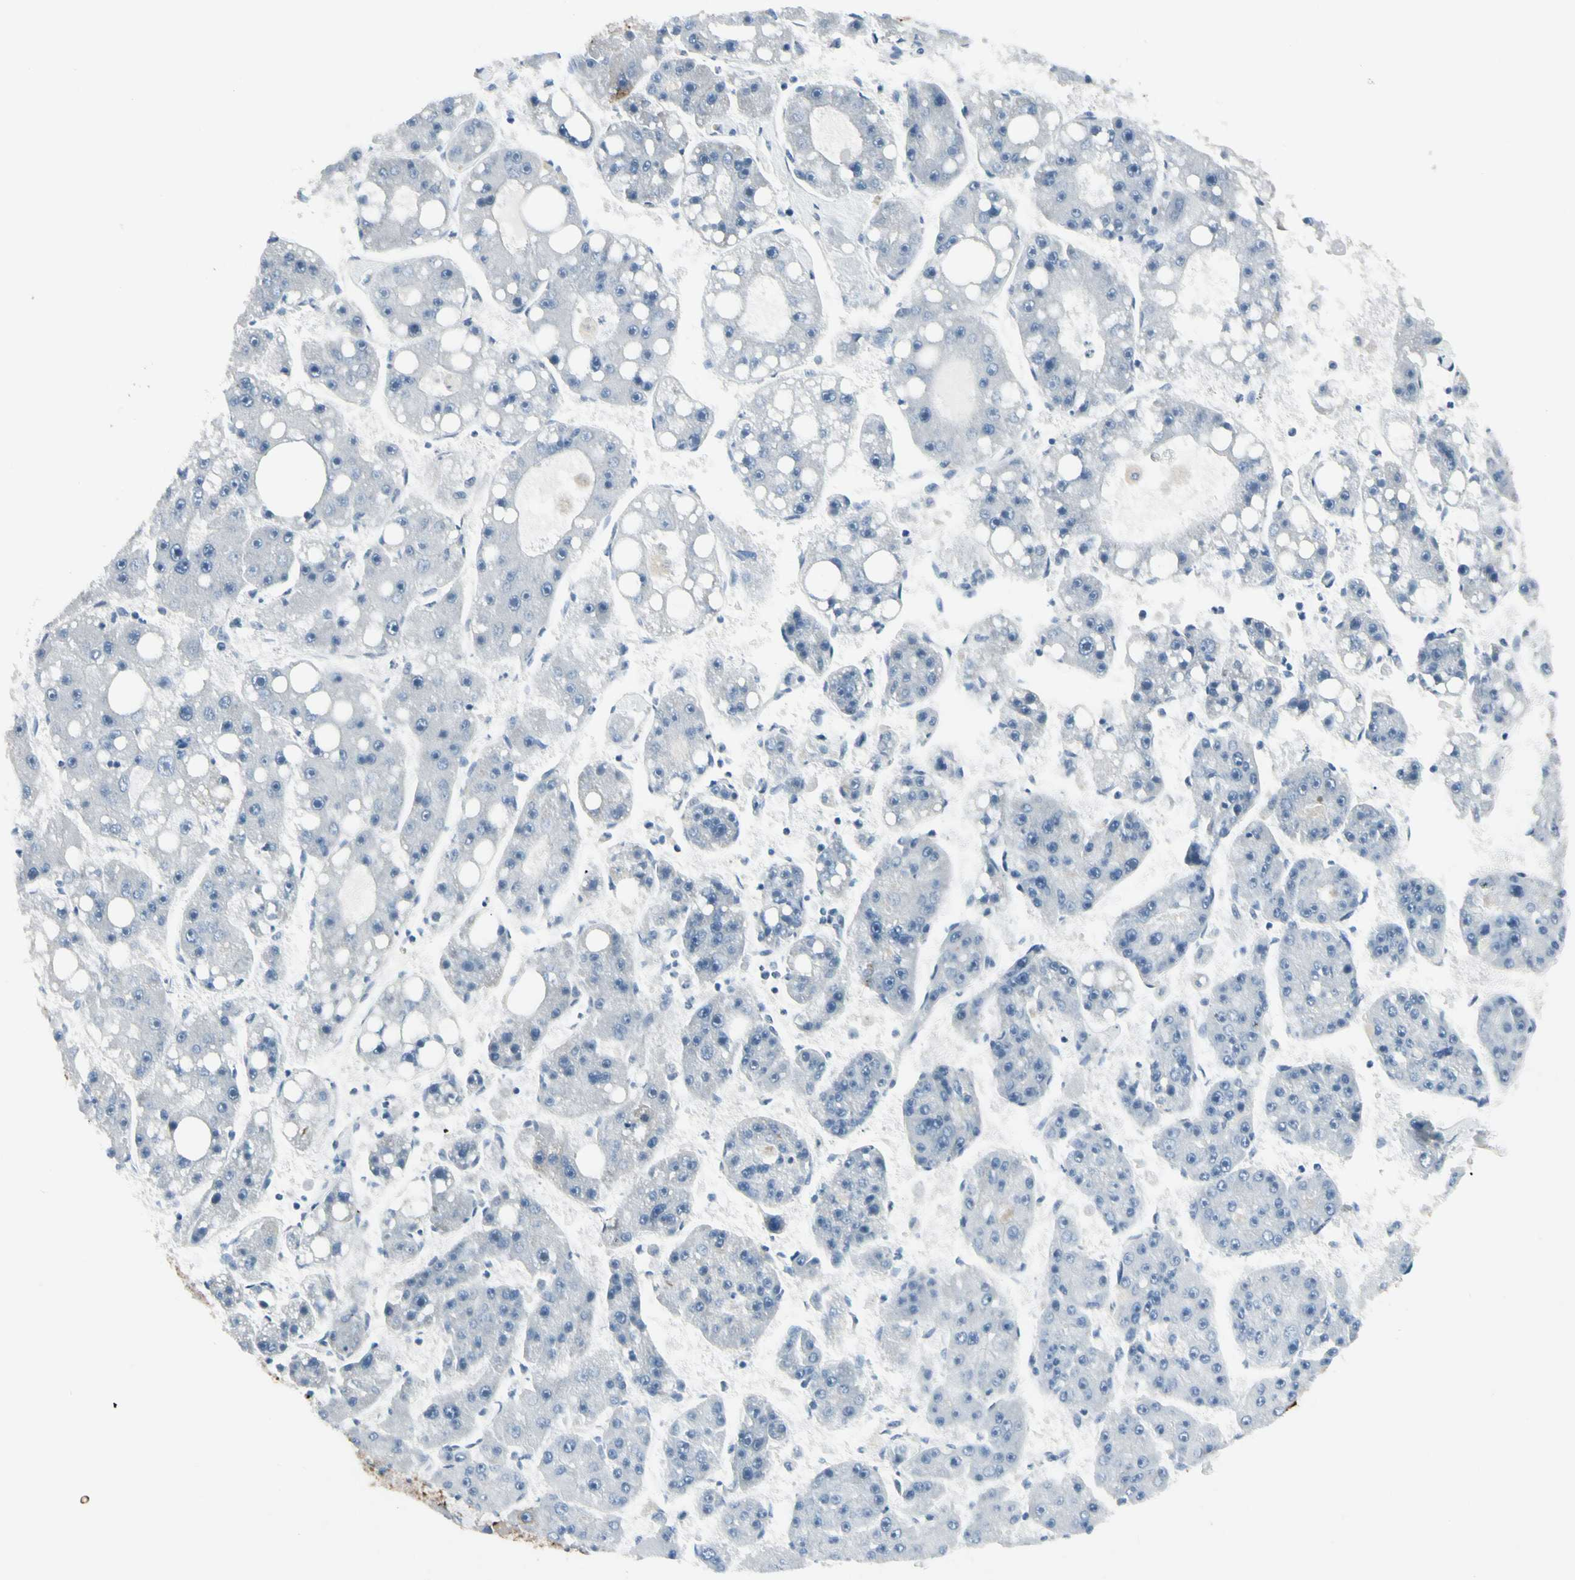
{"staining": {"intensity": "negative", "quantity": "none", "location": "none"}, "tissue": "liver cancer", "cell_type": "Tumor cells", "image_type": "cancer", "snomed": [{"axis": "morphology", "description": "Carcinoma, Hepatocellular, NOS"}, {"axis": "topography", "description": "Liver"}], "caption": "Tumor cells are negative for protein expression in human liver hepatocellular carcinoma.", "gene": "PIGR", "patient": {"sex": "female", "age": 61}}